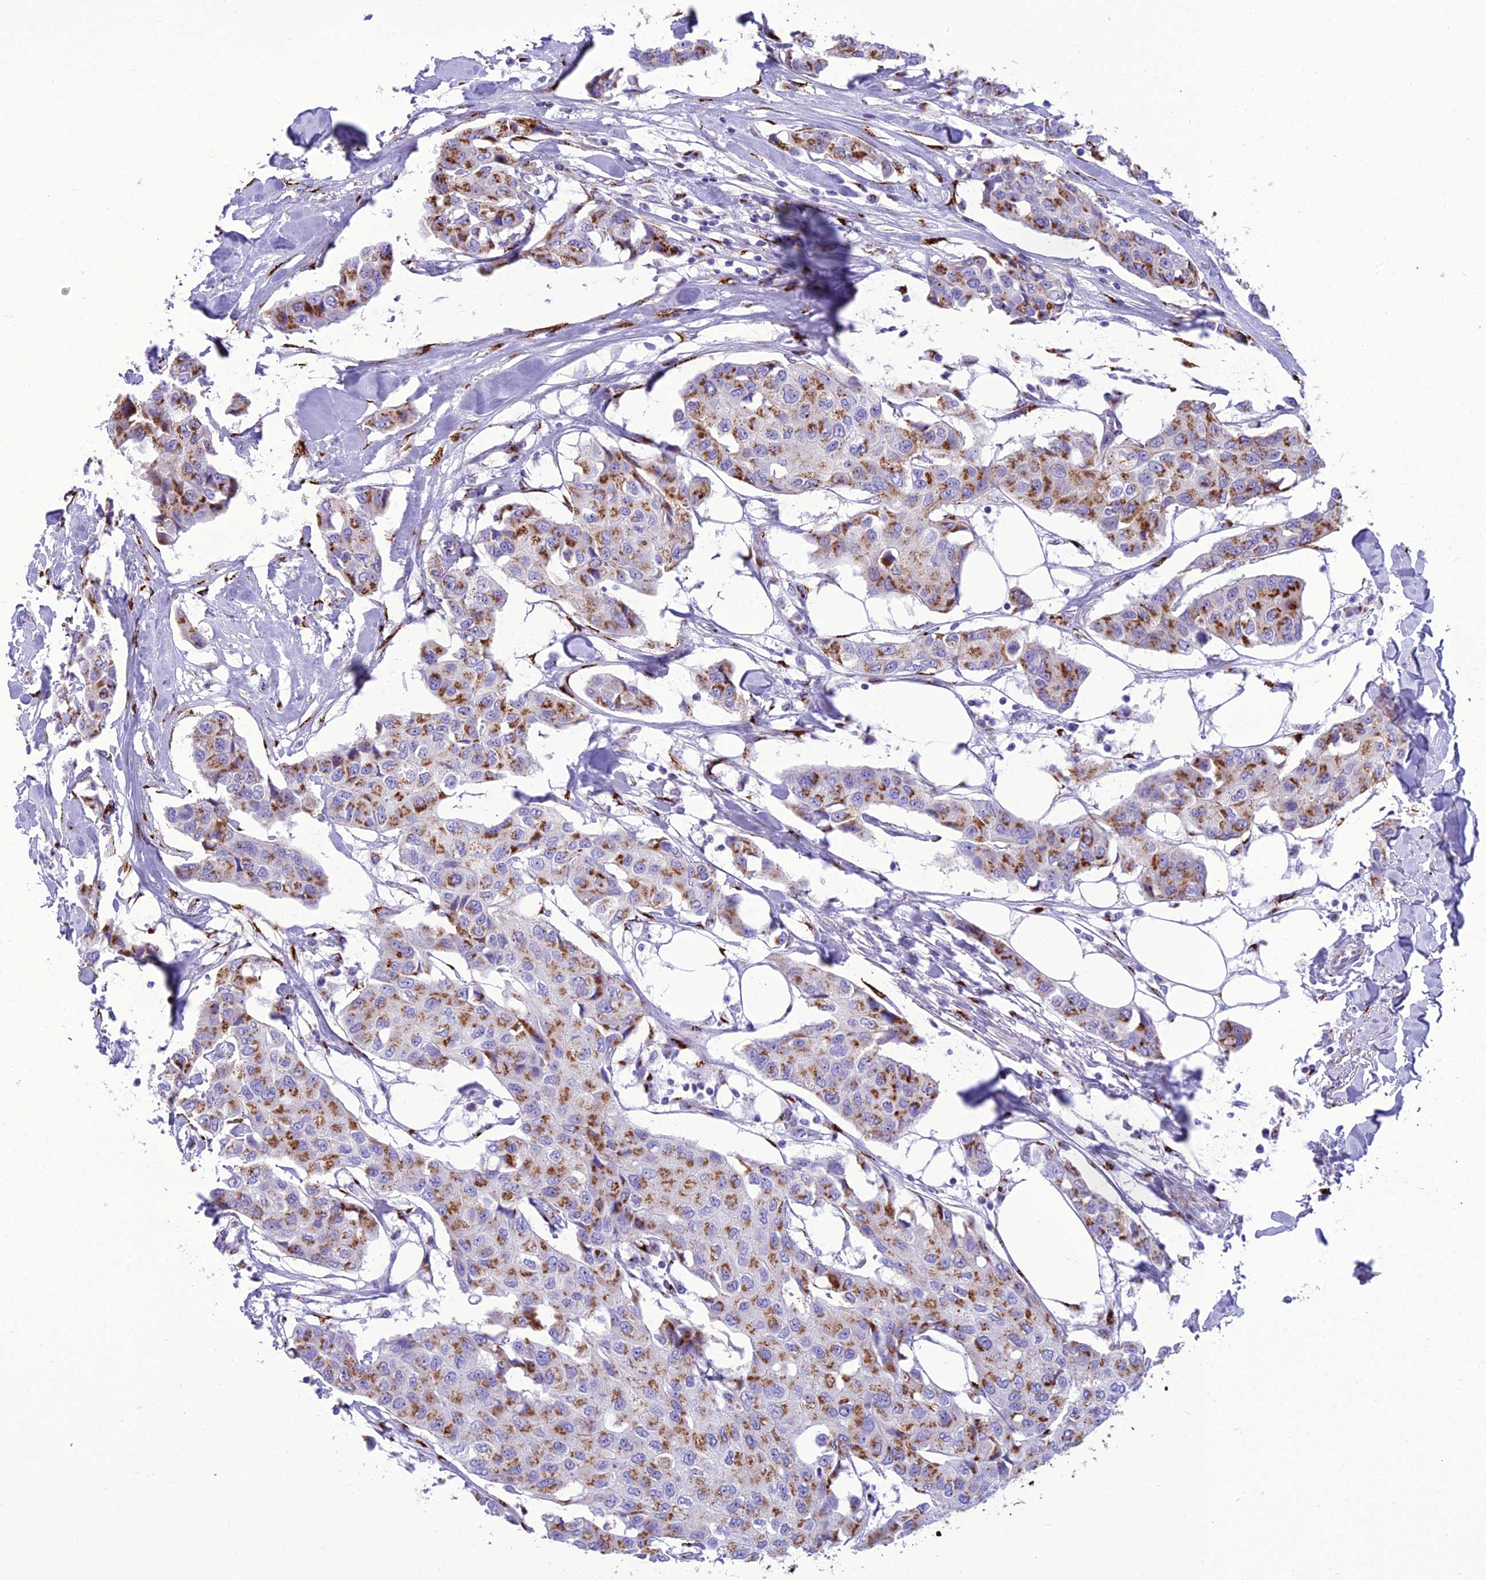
{"staining": {"intensity": "moderate", "quantity": ">75%", "location": "cytoplasmic/membranous"}, "tissue": "breast cancer", "cell_type": "Tumor cells", "image_type": "cancer", "snomed": [{"axis": "morphology", "description": "Duct carcinoma"}, {"axis": "topography", "description": "Breast"}], "caption": "Immunohistochemical staining of breast infiltrating ductal carcinoma demonstrates medium levels of moderate cytoplasmic/membranous positivity in about >75% of tumor cells.", "gene": "GOLM2", "patient": {"sex": "female", "age": 80}}